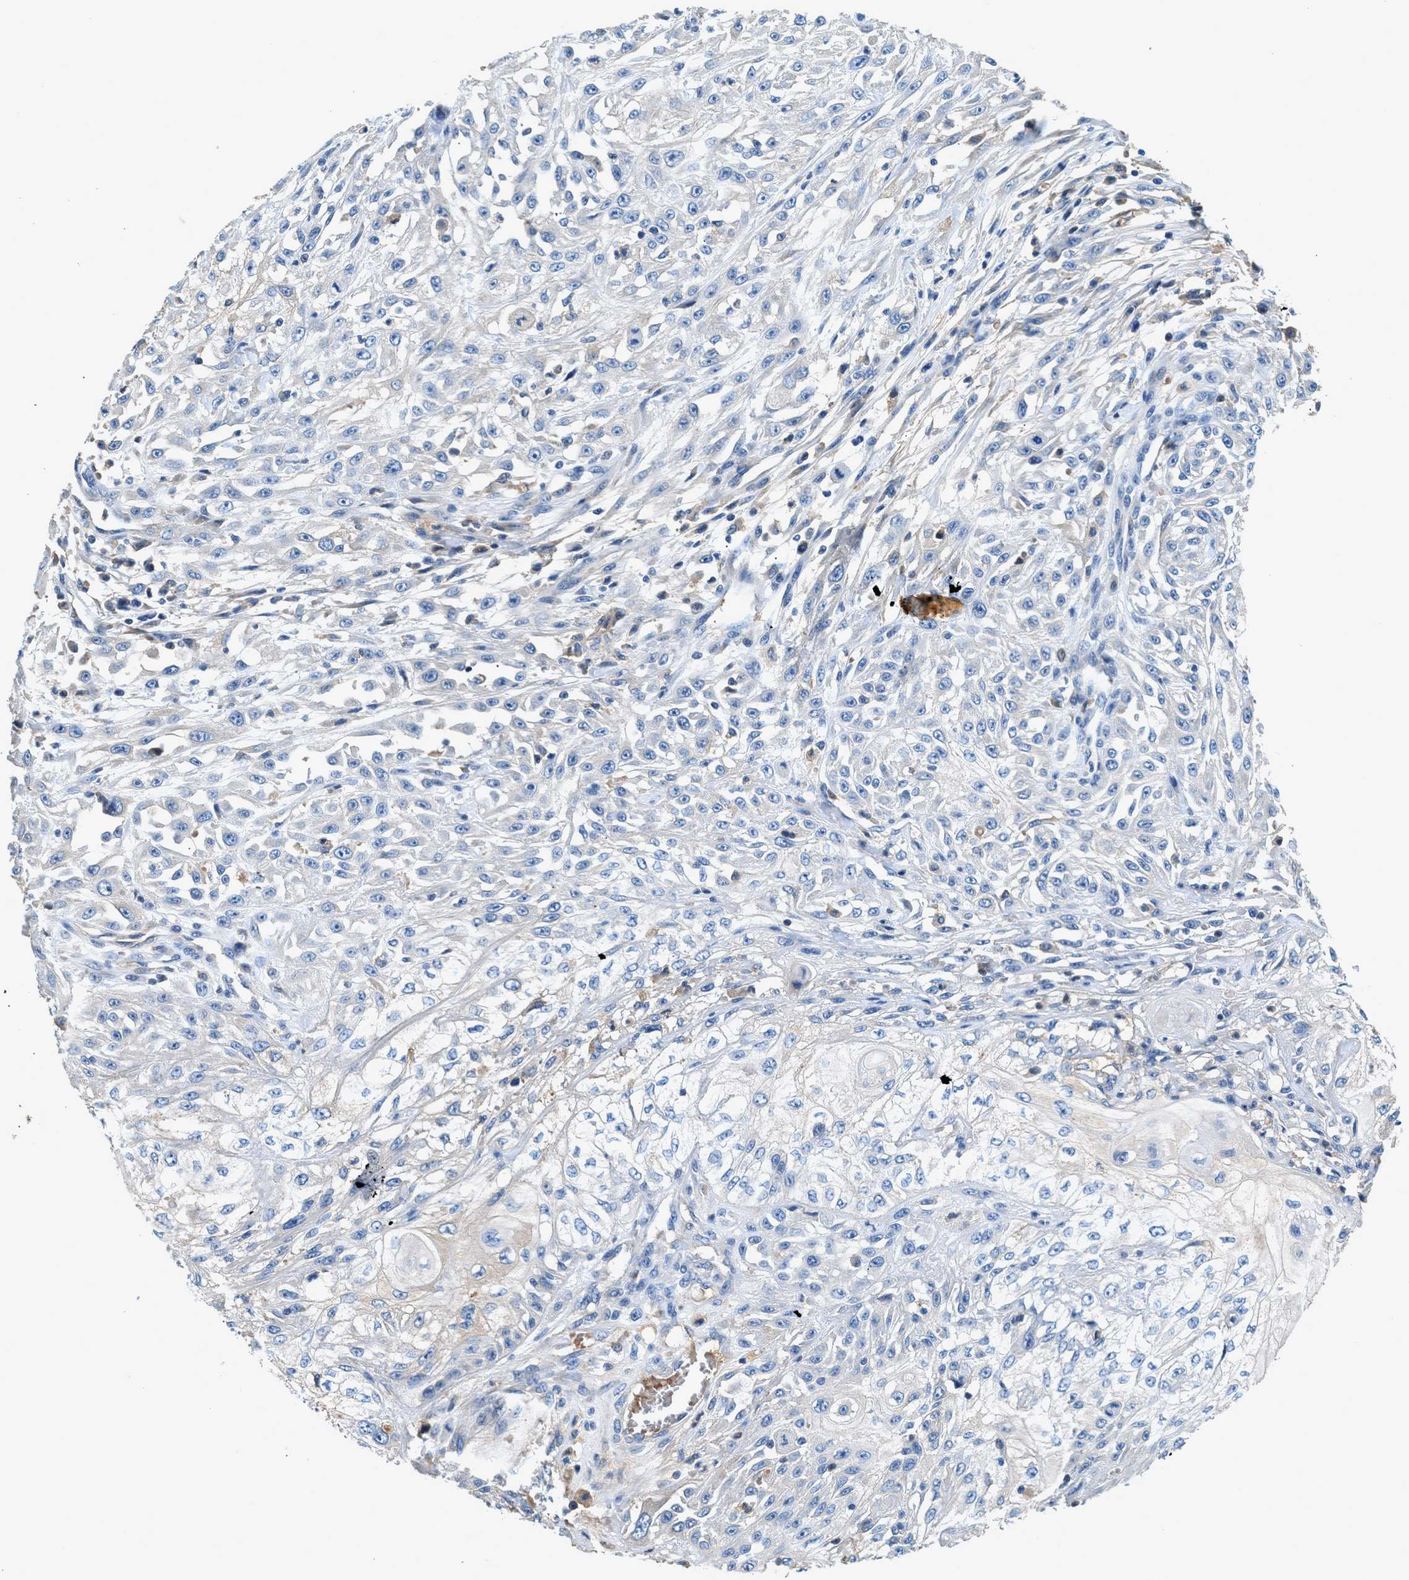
{"staining": {"intensity": "negative", "quantity": "none", "location": "none"}, "tissue": "skin cancer", "cell_type": "Tumor cells", "image_type": "cancer", "snomed": [{"axis": "morphology", "description": "Squamous cell carcinoma, NOS"}, {"axis": "morphology", "description": "Squamous cell carcinoma, metastatic, NOS"}, {"axis": "topography", "description": "Skin"}, {"axis": "topography", "description": "Lymph node"}], "caption": "Protein analysis of skin cancer (metastatic squamous cell carcinoma) exhibits no significant positivity in tumor cells. The staining is performed using DAB brown chromogen with nuclei counter-stained in using hematoxylin.", "gene": "RWDD2B", "patient": {"sex": "male", "age": 75}}